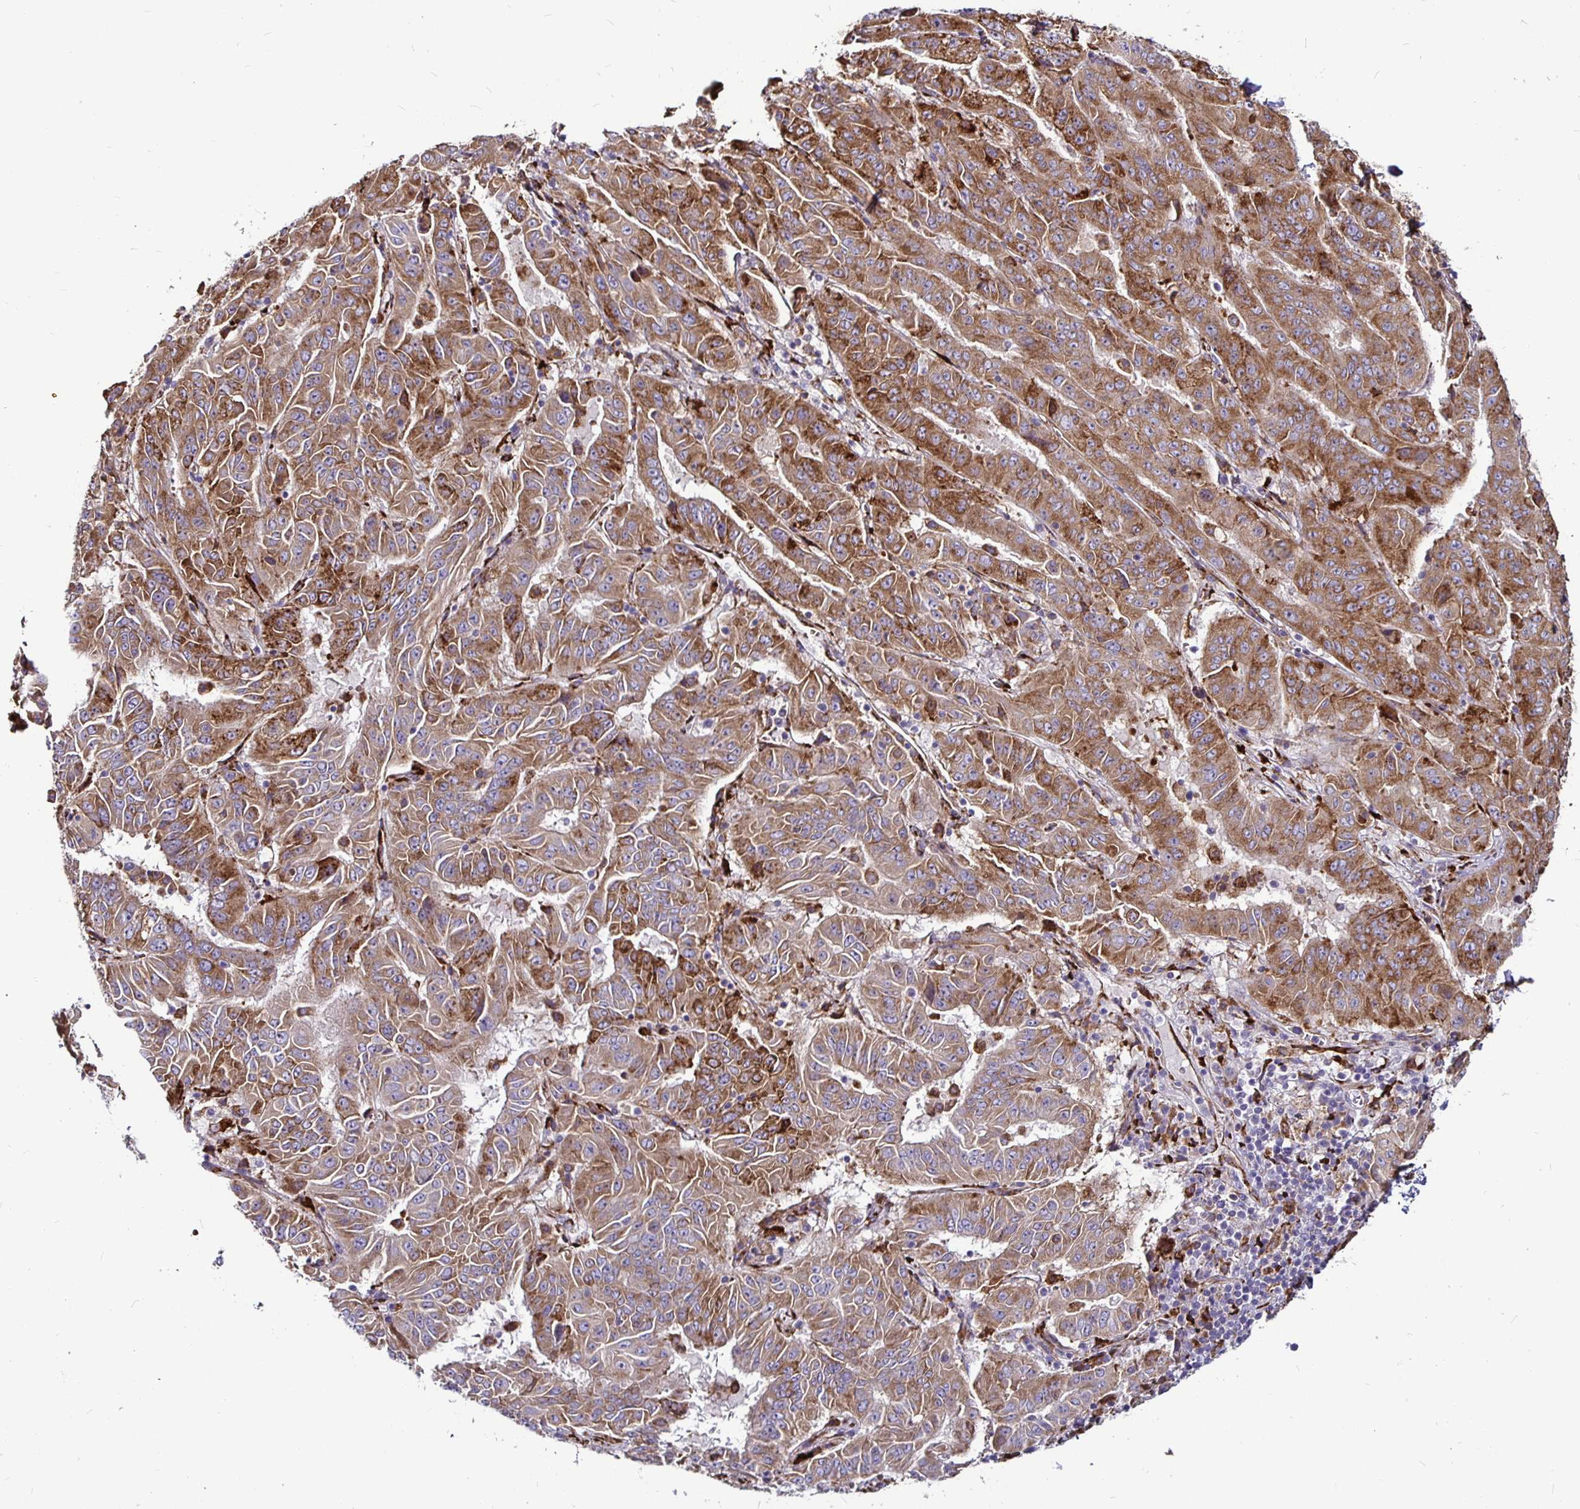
{"staining": {"intensity": "moderate", "quantity": ">75%", "location": "cytoplasmic/membranous"}, "tissue": "pancreatic cancer", "cell_type": "Tumor cells", "image_type": "cancer", "snomed": [{"axis": "morphology", "description": "Adenocarcinoma, NOS"}, {"axis": "topography", "description": "Pancreas"}], "caption": "Pancreatic adenocarcinoma tissue displays moderate cytoplasmic/membranous staining in approximately >75% of tumor cells, visualized by immunohistochemistry. (DAB (3,3'-diaminobenzidine) IHC with brightfield microscopy, high magnification).", "gene": "P4HA2", "patient": {"sex": "male", "age": 63}}